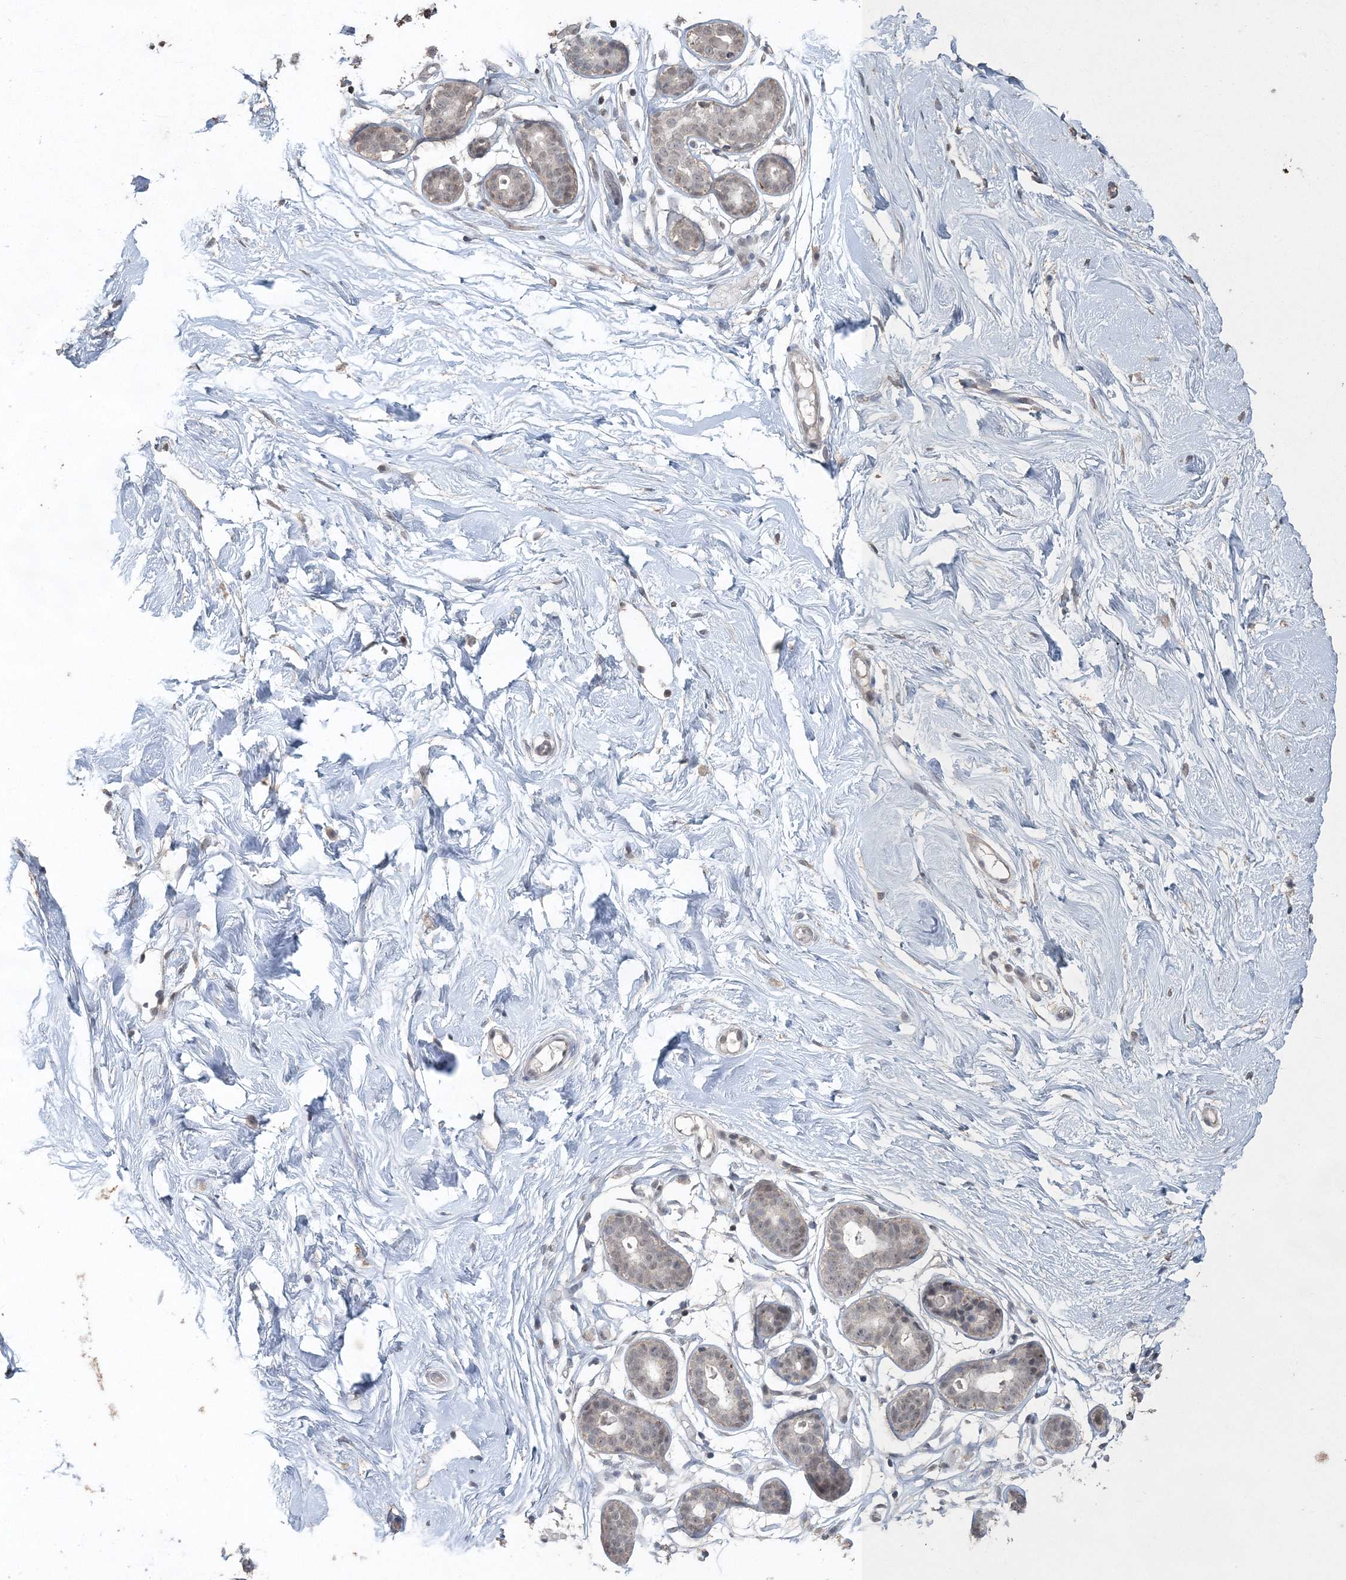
{"staining": {"intensity": "negative", "quantity": "none", "location": "none"}, "tissue": "breast", "cell_type": "Adipocytes", "image_type": "normal", "snomed": [{"axis": "morphology", "description": "Normal tissue, NOS"}, {"axis": "morphology", "description": "Adenoma, NOS"}, {"axis": "topography", "description": "Breast"}], "caption": "An immunohistochemistry (IHC) micrograph of normal breast is shown. There is no staining in adipocytes of breast. (DAB IHC visualized using brightfield microscopy, high magnification).", "gene": "UIMC1", "patient": {"sex": "female", "age": 23}}